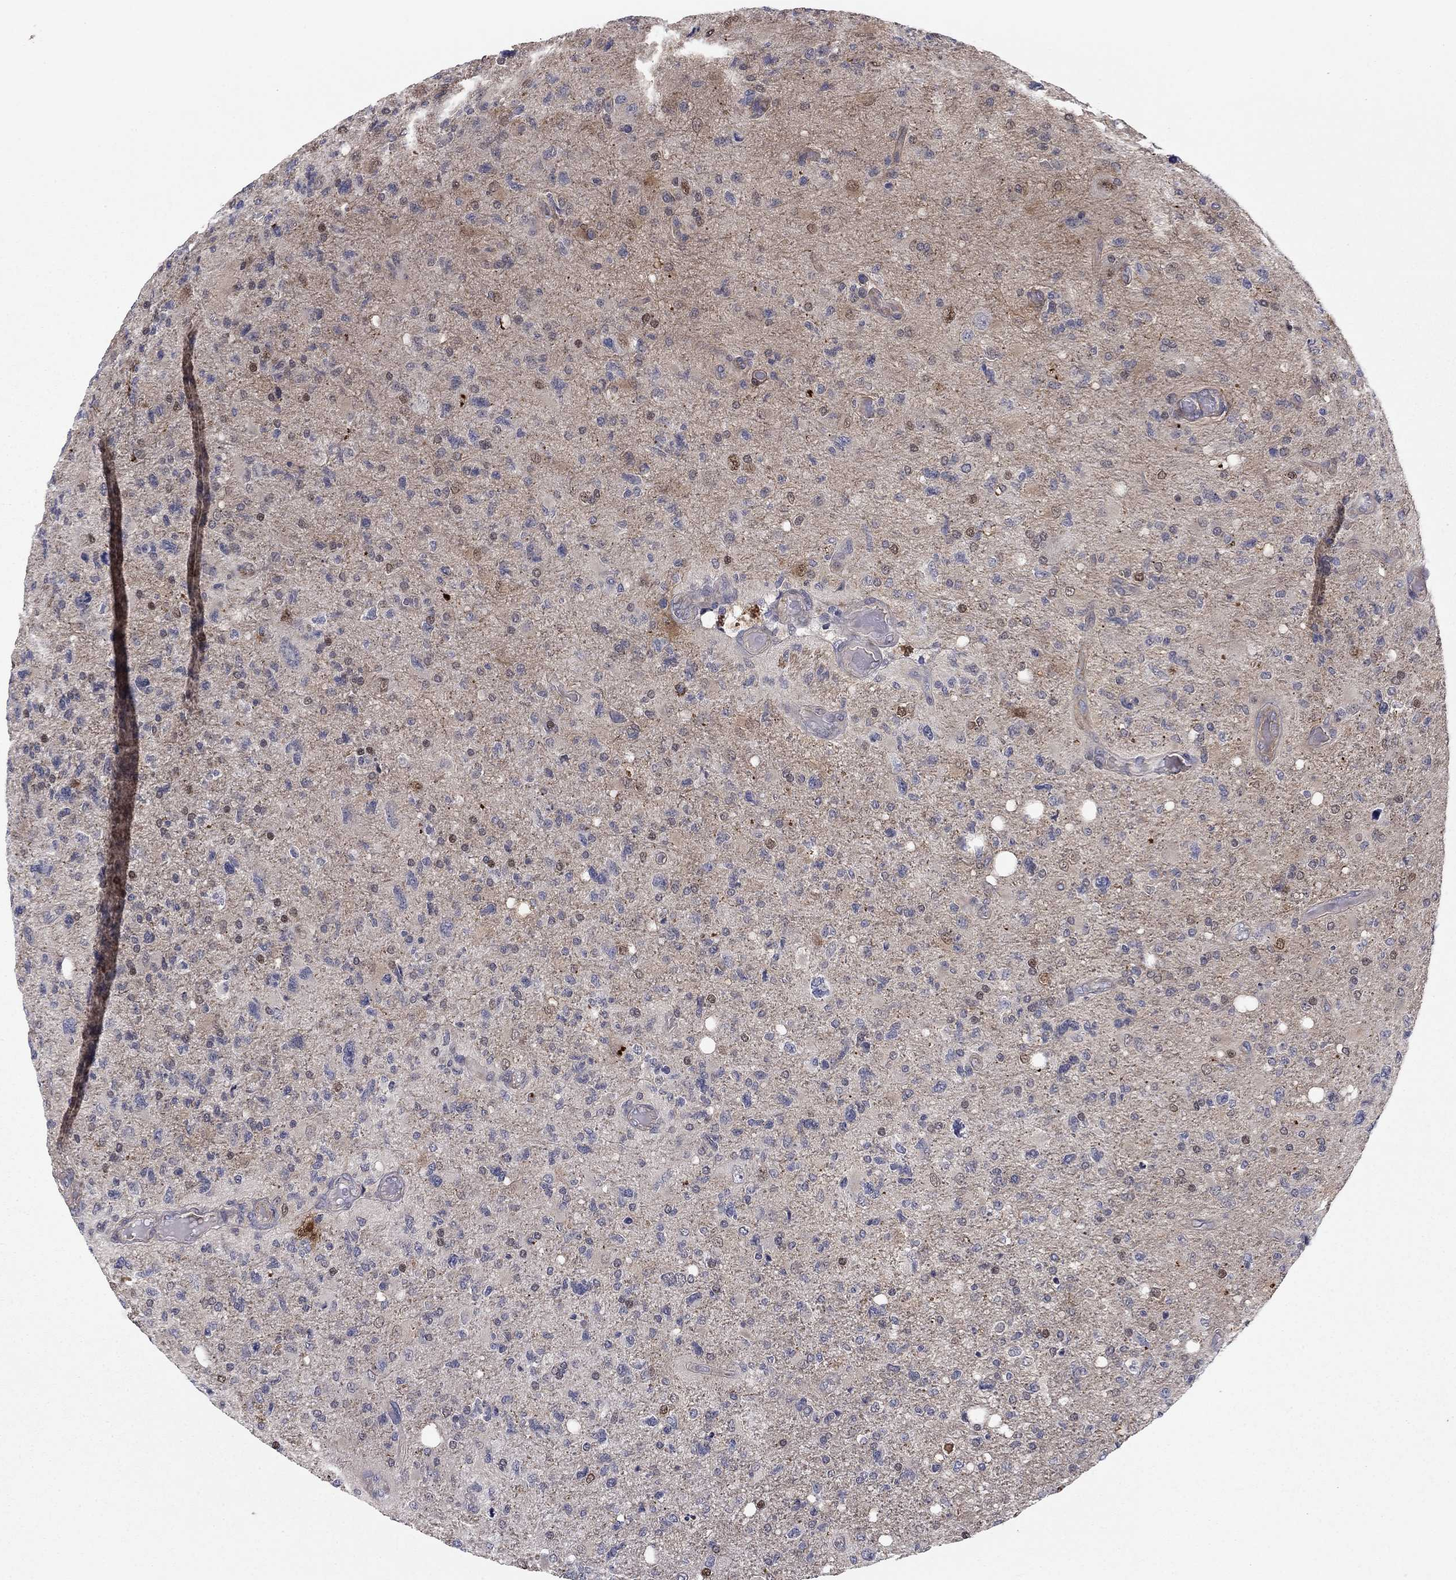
{"staining": {"intensity": "moderate", "quantity": "<25%", "location": "nuclear"}, "tissue": "glioma", "cell_type": "Tumor cells", "image_type": "cancer", "snomed": [{"axis": "morphology", "description": "Glioma, malignant, High grade"}, {"axis": "topography", "description": "Cerebral cortex"}], "caption": "Protein analysis of glioma tissue shows moderate nuclear positivity in about <25% of tumor cells. (brown staining indicates protein expression, while blue staining denotes nuclei).", "gene": "BCL11A", "patient": {"sex": "male", "age": 70}}